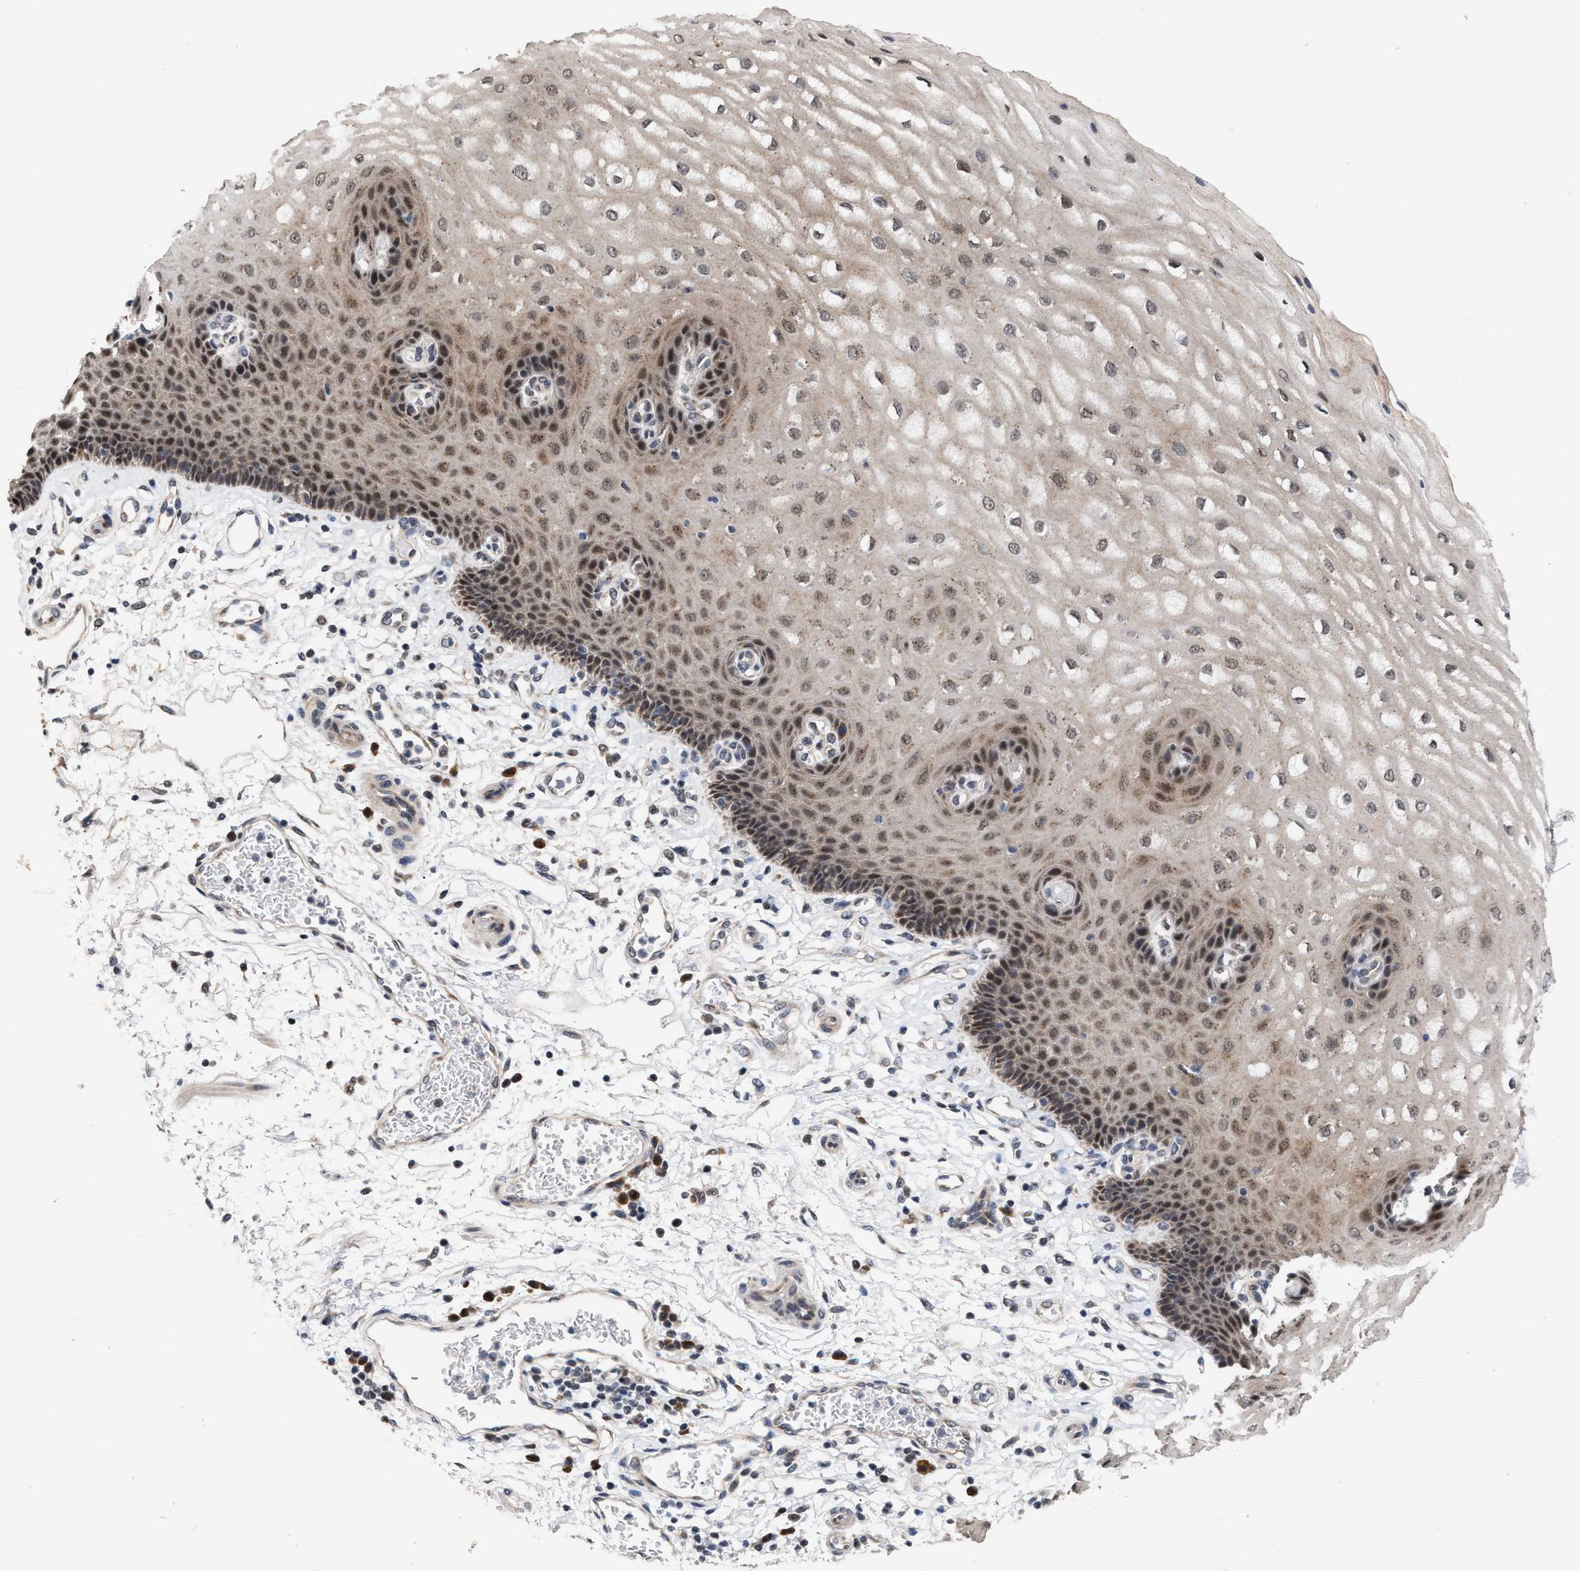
{"staining": {"intensity": "moderate", "quantity": ">75%", "location": "cytoplasmic/membranous,nuclear"}, "tissue": "esophagus", "cell_type": "Squamous epithelial cells", "image_type": "normal", "snomed": [{"axis": "morphology", "description": "Normal tissue, NOS"}, {"axis": "topography", "description": "Esophagus"}], "caption": "The image demonstrates immunohistochemical staining of normal esophagus. There is moderate cytoplasmic/membranous,nuclear staining is seen in approximately >75% of squamous epithelial cells. (brown staining indicates protein expression, while blue staining denotes nuclei).", "gene": "MKNK2", "patient": {"sex": "male", "age": 54}}